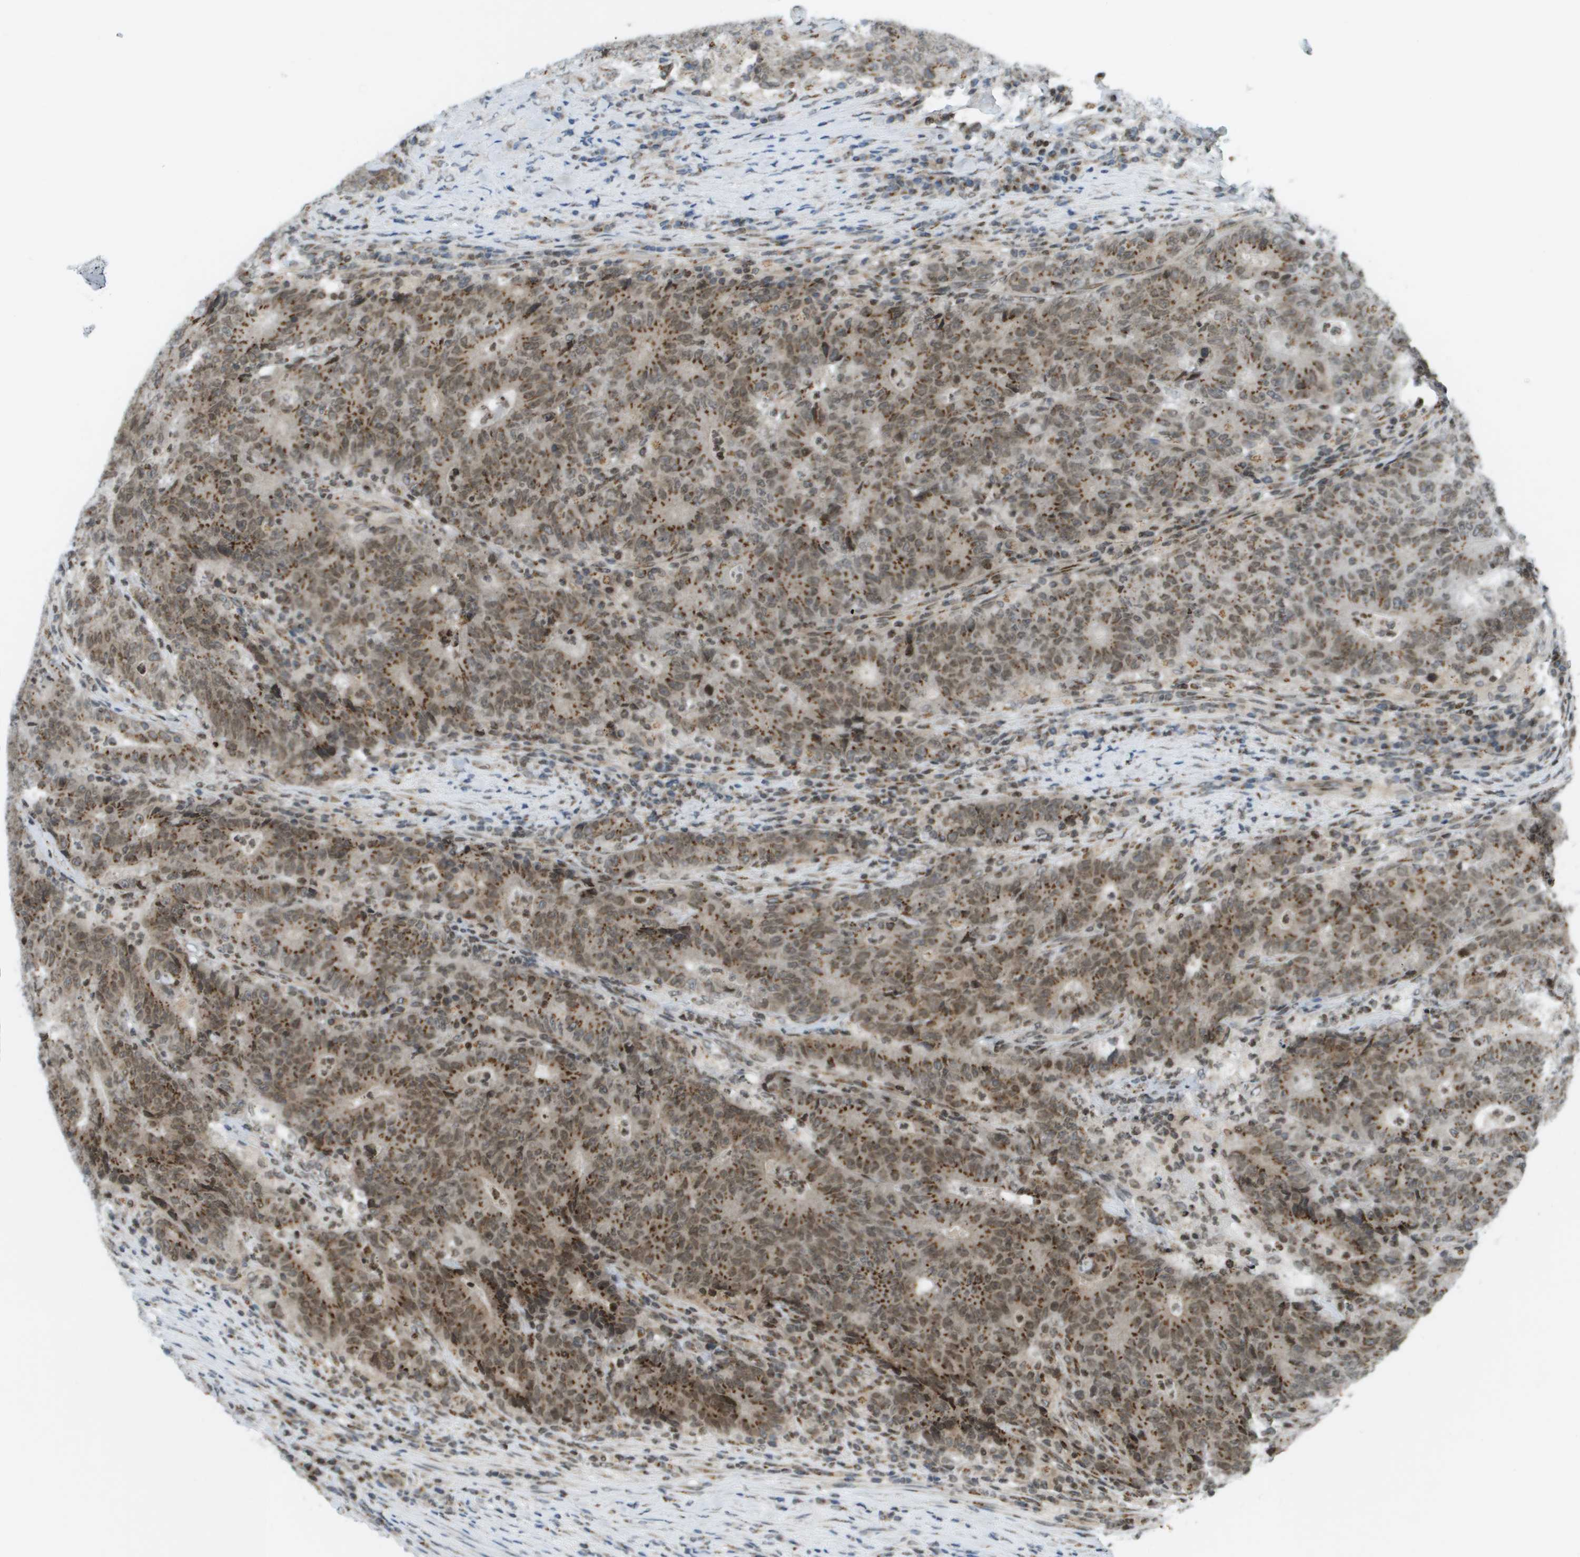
{"staining": {"intensity": "moderate", "quantity": ">75%", "location": "cytoplasmic/membranous,nuclear"}, "tissue": "colorectal cancer", "cell_type": "Tumor cells", "image_type": "cancer", "snomed": [{"axis": "morphology", "description": "Normal tissue, NOS"}, {"axis": "morphology", "description": "Adenocarcinoma, NOS"}, {"axis": "topography", "description": "Colon"}], "caption": "Colorectal cancer (adenocarcinoma) stained with immunohistochemistry (IHC) reveals moderate cytoplasmic/membranous and nuclear staining in about >75% of tumor cells. Nuclei are stained in blue.", "gene": "EVC", "patient": {"sex": "female", "age": 75}}